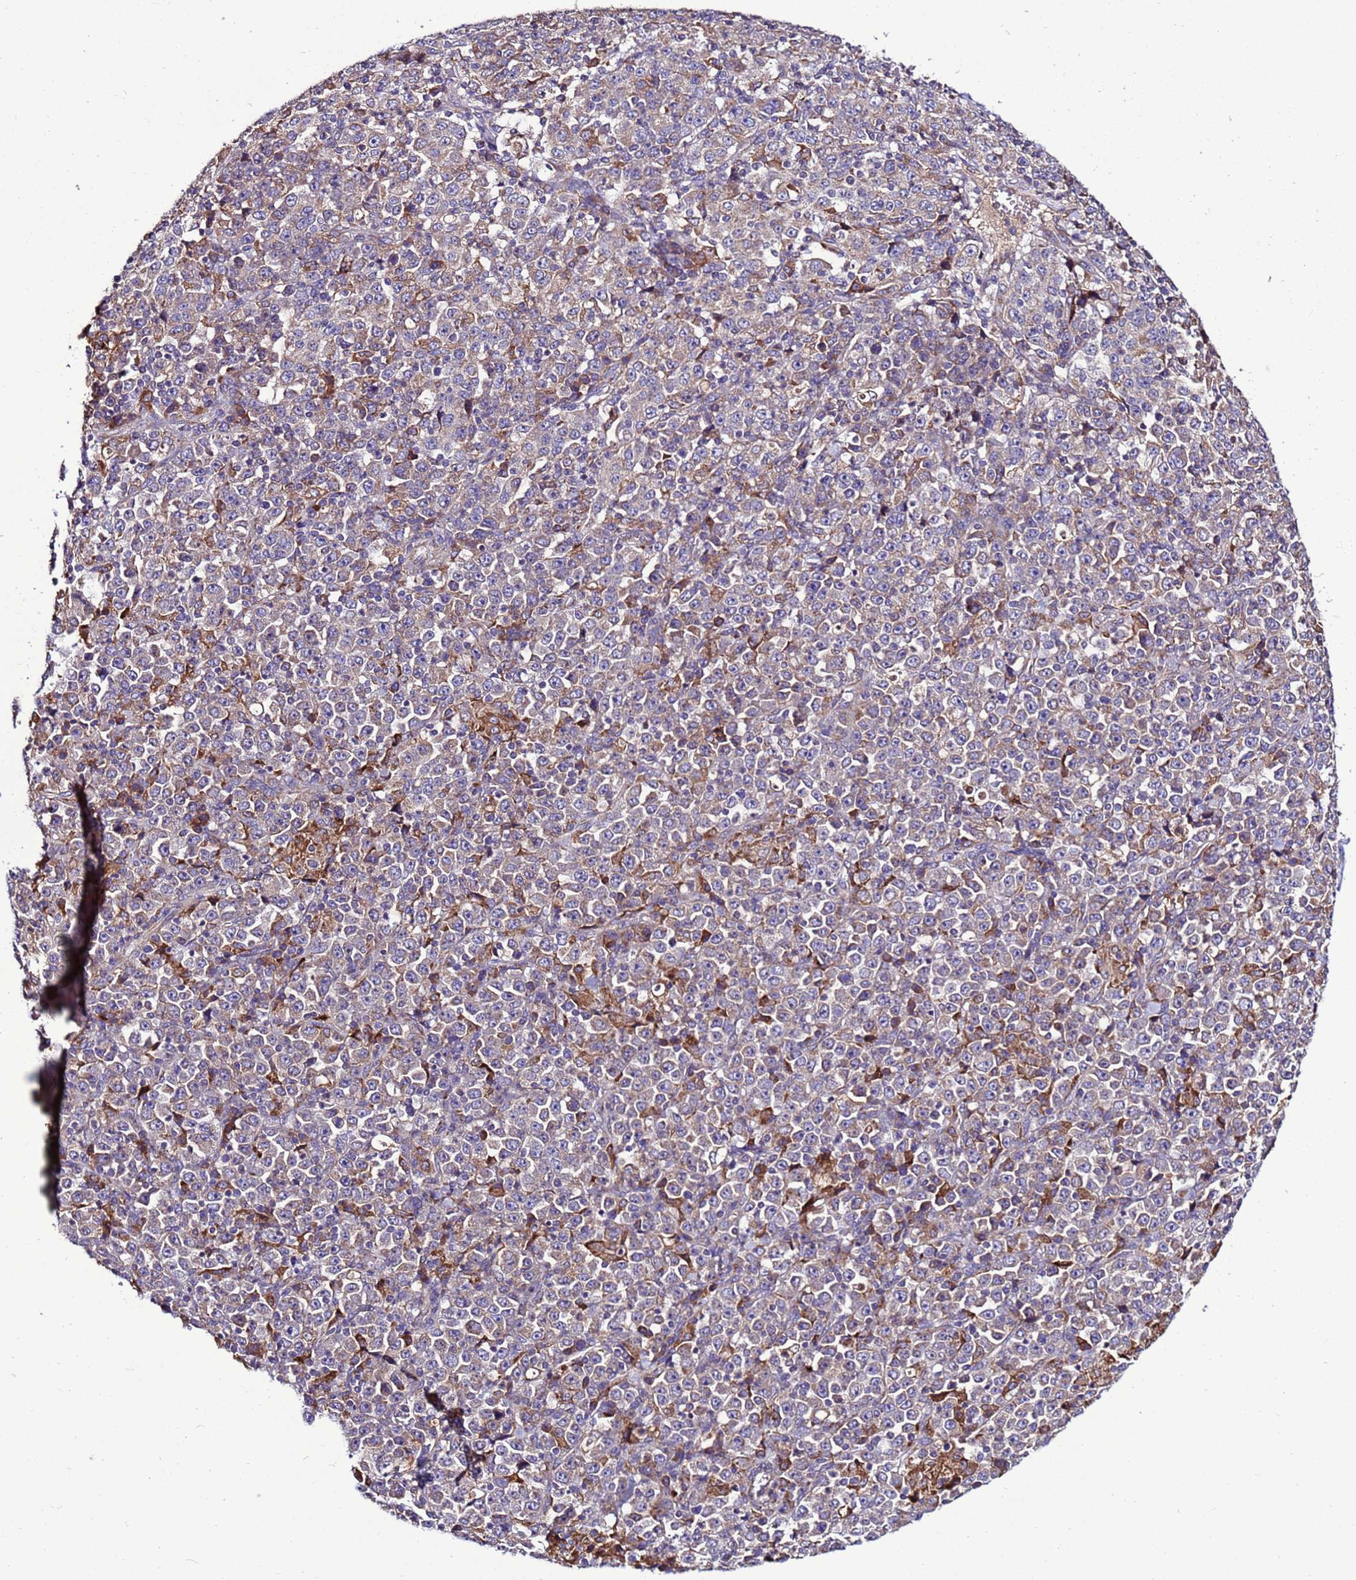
{"staining": {"intensity": "weak", "quantity": "25%-75%", "location": "cytoplasmic/membranous"}, "tissue": "stomach cancer", "cell_type": "Tumor cells", "image_type": "cancer", "snomed": [{"axis": "morphology", "description": "Normal tissue, NOS"}, {"axis": "morphology", "description": "Adenocarcinoma, NOS"}, {"axis": "topography", "description": "Stomach, upper"}, {"axis": "topography", "description": "Stomach"}], "caption": "Protein expression analysis of human stomach cancer reveals weak cytoplasmic/membranous expression in approximately 25%-75% of tumor cells. Nuclei are stained in blue.", "gene": "ANTKMT", "patient": {"sex": "male", "age": 59}}